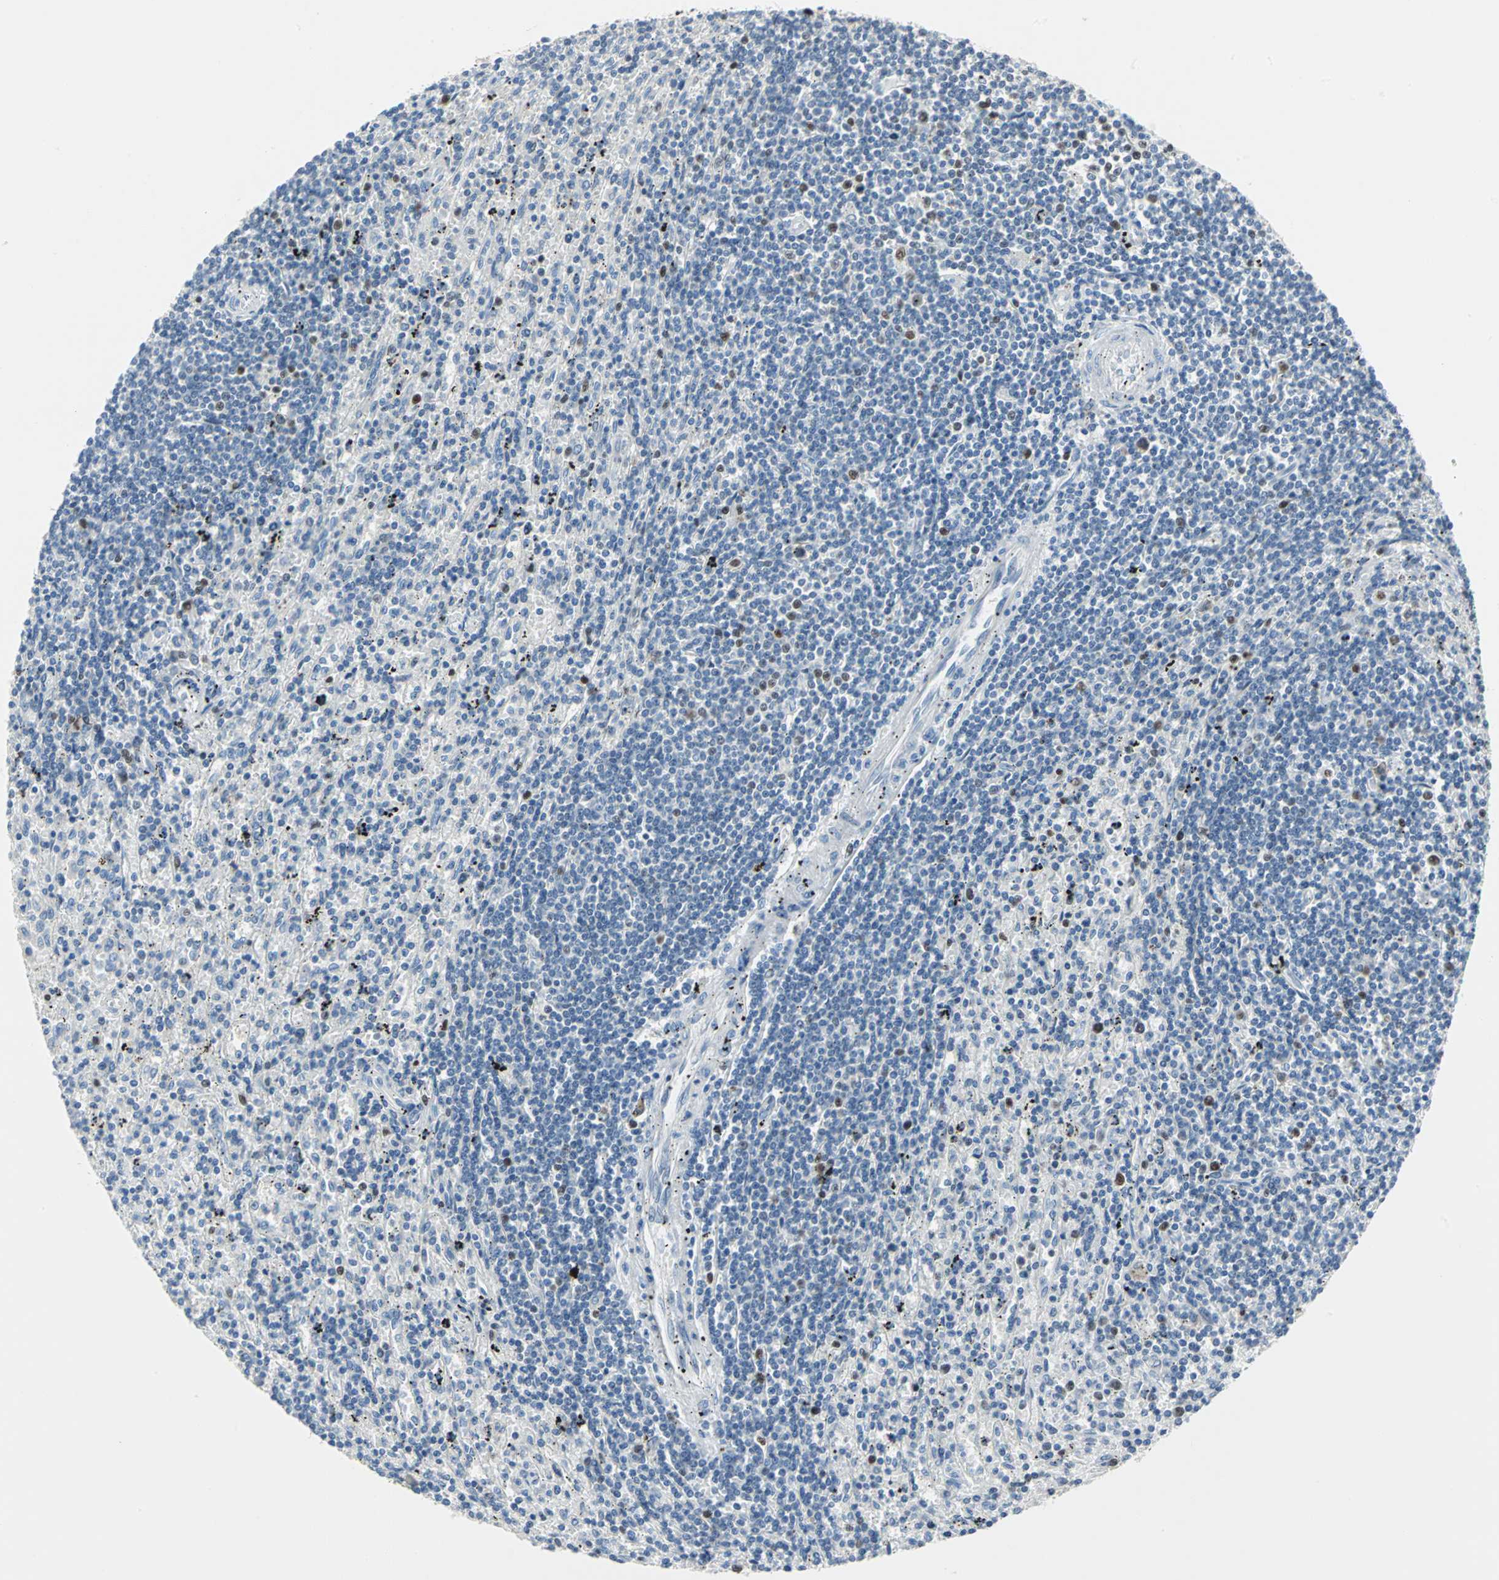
{"staining": {"intensity": "strong", "quantity": "<25%", "location": "nuclear"}, "tissue": "lymphoma", "cell_type": "Tumor cells", "image_type": "cancer", "snomed": [{"axis": "morphology", "description": "Malignant lymphoma, non-Hodgkin's type, Low grade"}, {"axis": "topography", "description": "Spleen"}], "caption": "This is an image of immunohistochemistry staining of malignant lymphoma, non-Hodgkin's type (low-grade), which shows strong positivity in the nuclear of tumor cells.", "gene": "MCM4", "patient": {"sex": "male", "age": 76}}